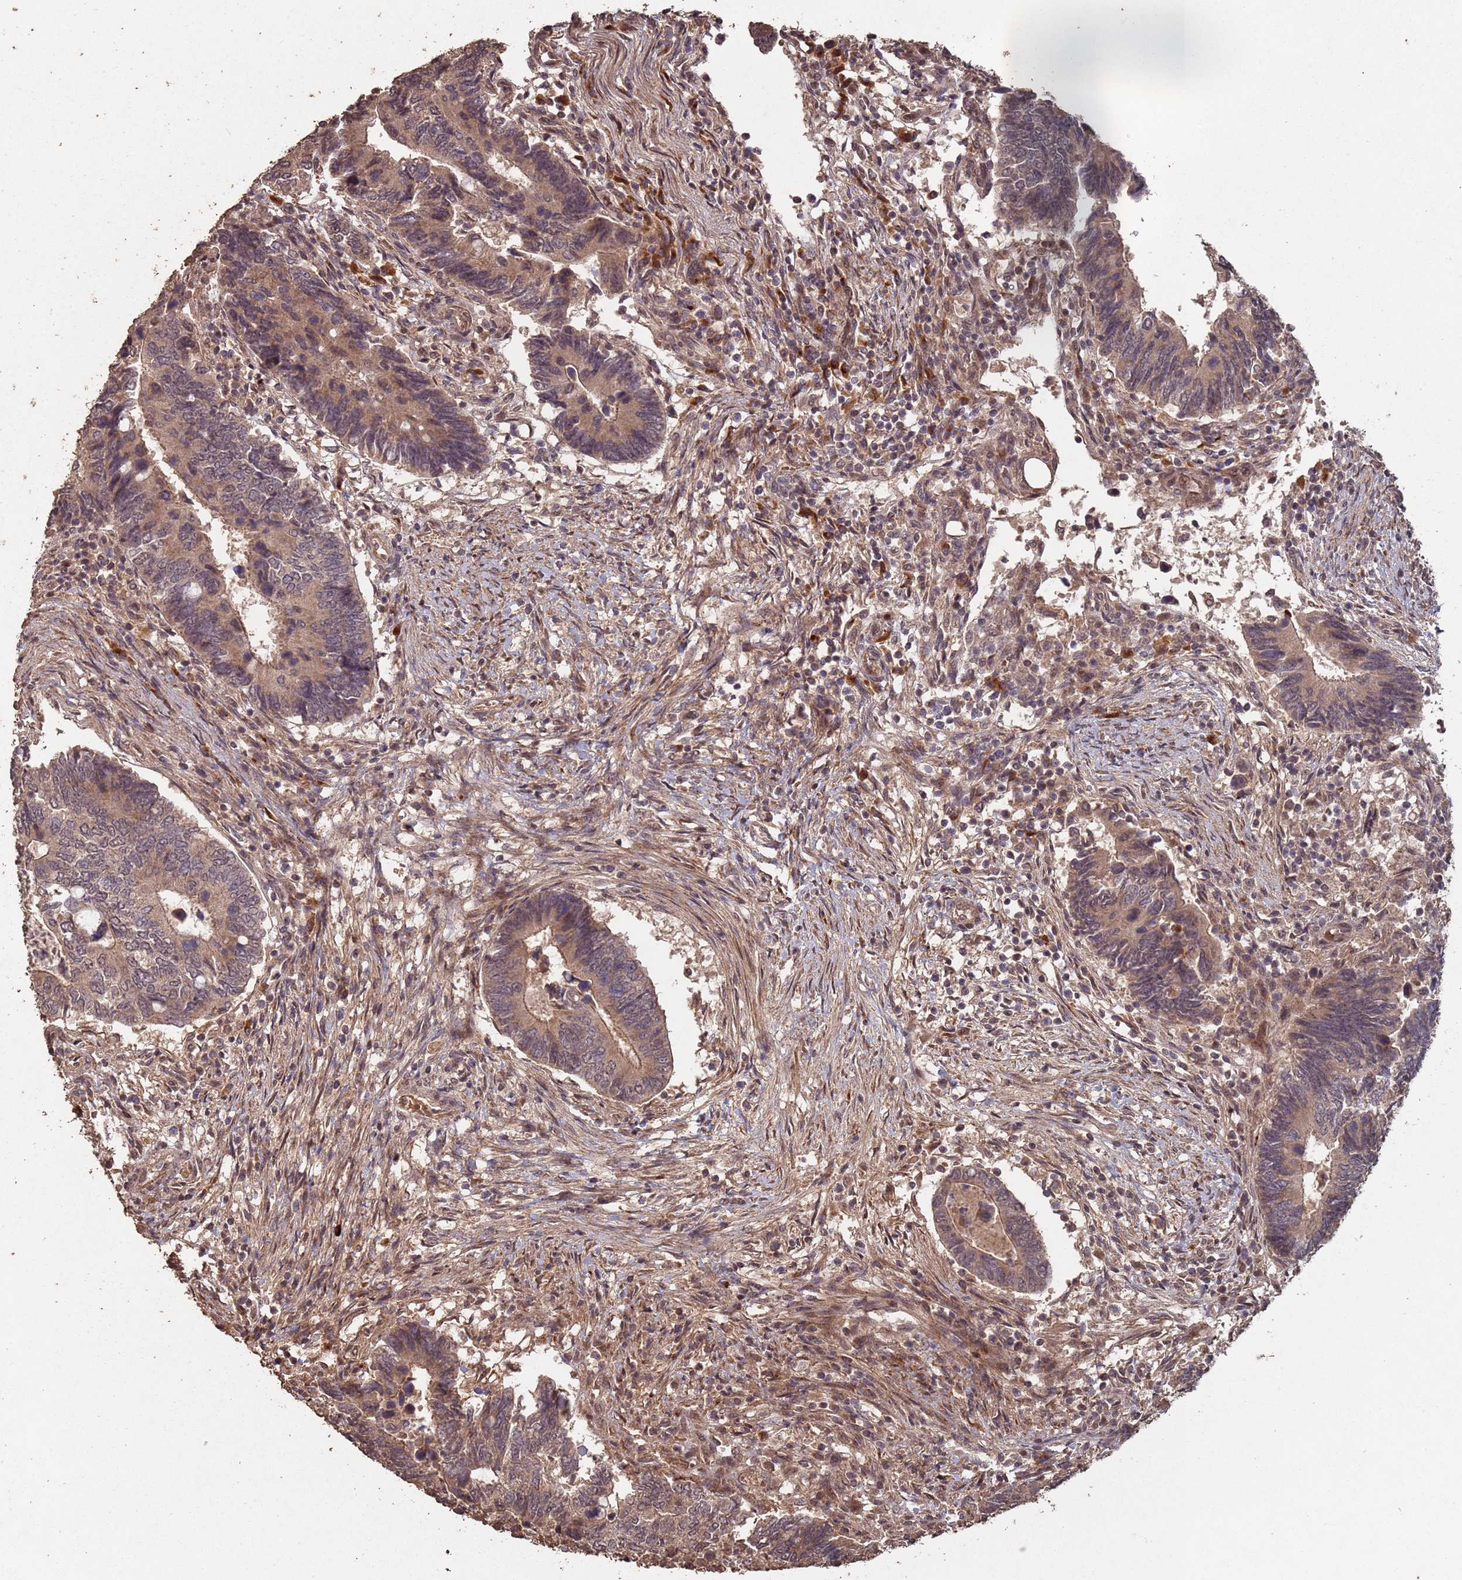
{"staining": {"intensity": "moderate", "quantity": "25%-75%", "location": "cytoplasmic/membranous,nuclear"}, "tissue": "colorectal cancer", "cell_type": "Tumor cells", "image_type": "cancer", "snomed": [{"axis": "morphology", "description": "Adenocarcinoma, NOS"}, {"axis": "topography", "description": "Colon"}], "caption": "Adenocarcinoma (colorectal) stained for a protein exhibits moderate cytoplasmic/membranous and nuclear positivity in tumor cells.", "gene": "FRAT1", "patient": {"sex": "male", "age": 87}}